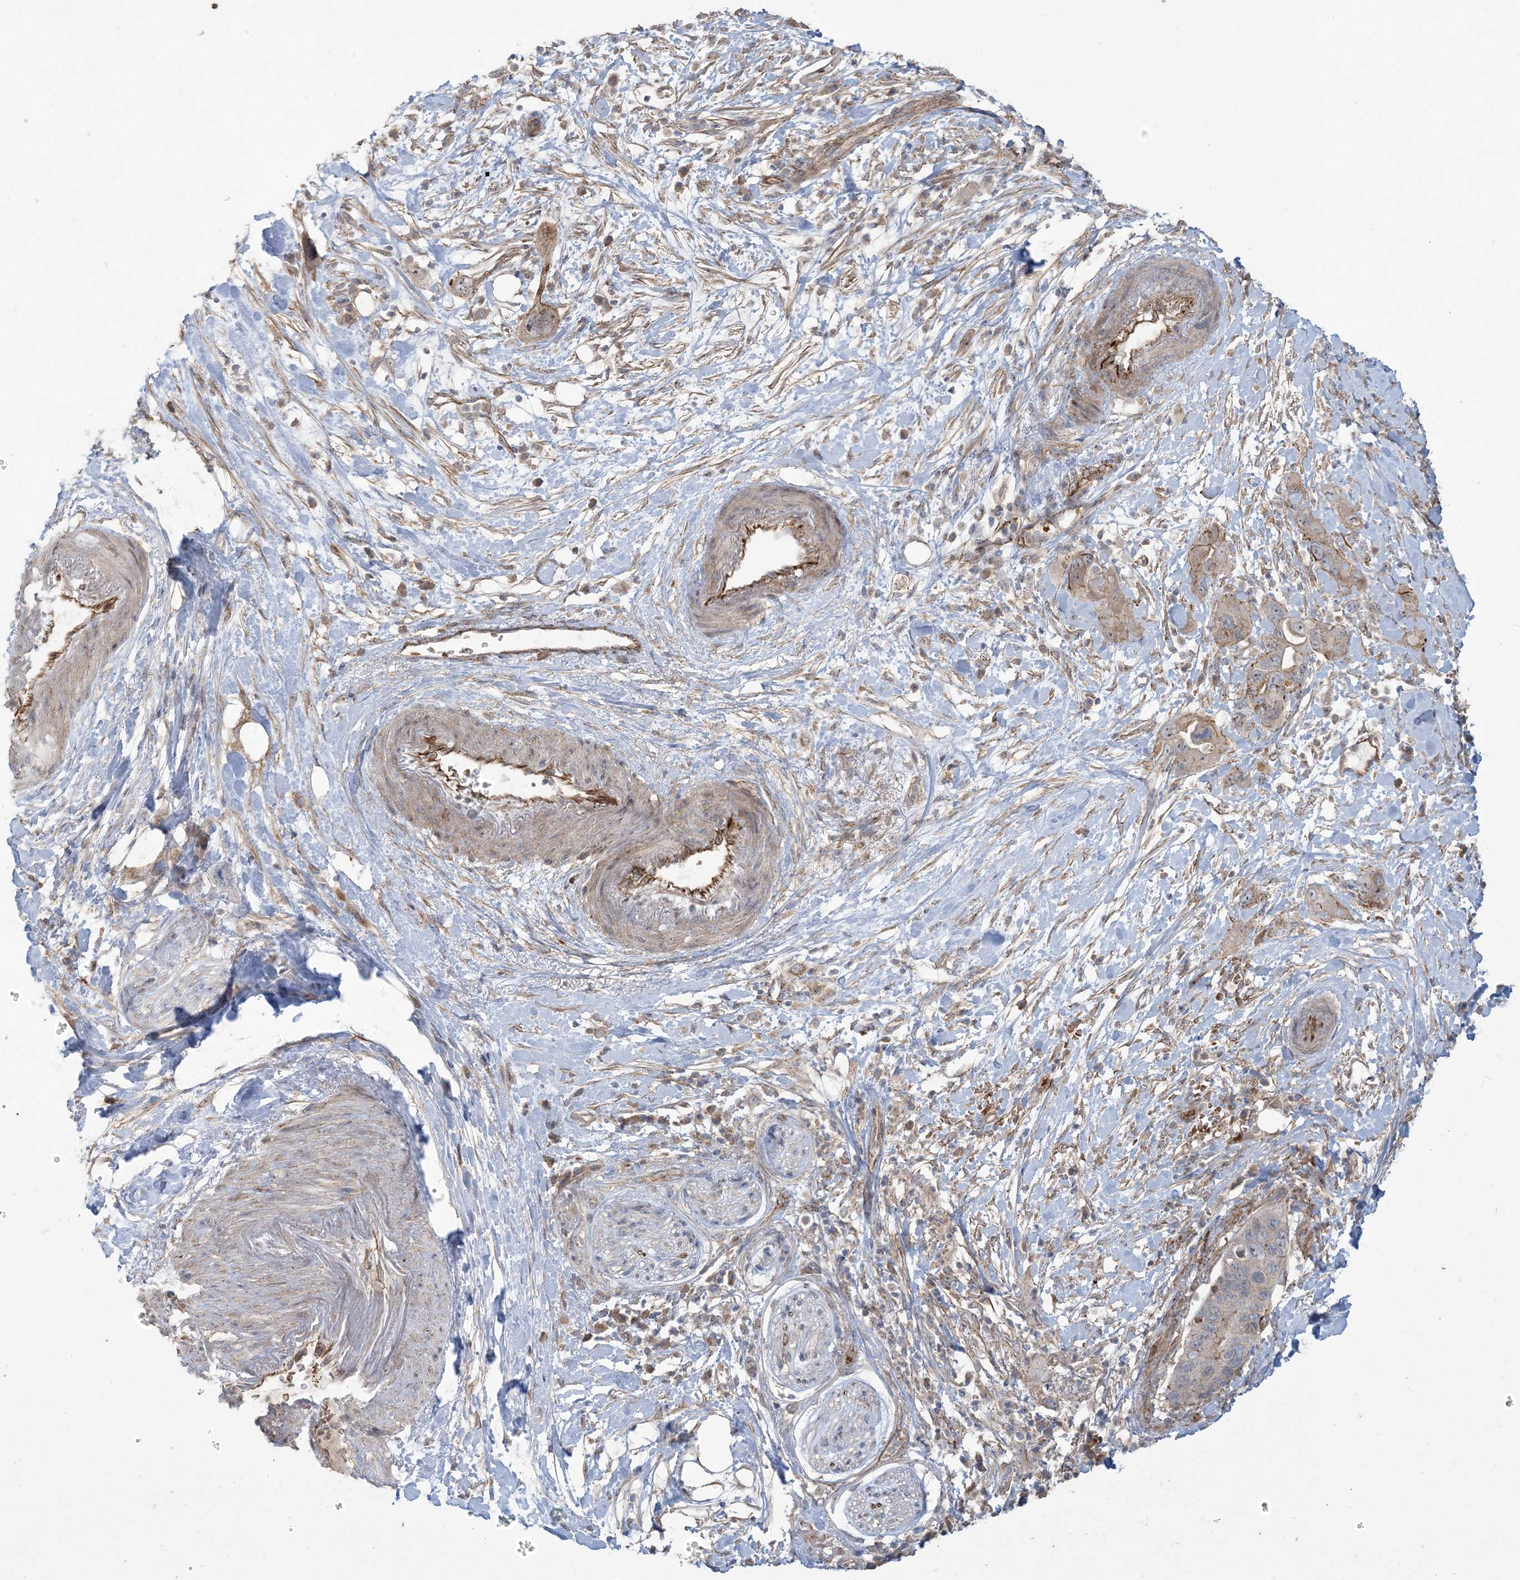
{"staining": {"intensity": "moderate", "quantity": "<25%", "location": "nuclear"}, "tissue": "pancreatic cancer", "cell_type": "Tumor cells", "image_type": "cancer", "snomed": [{"axis": "morphology", "description": "Adenocarcinoma, NOS"}, {"axis": "topography", "description": "Pancreas"}], "caption": "A low amount of moderate nuclear expression is seen in approximately <25% of tumor cells in pancreatic adenocarcinoma tissue.", "gene": "KLHL18", "patient": {"sex": "female", "age": 71}}